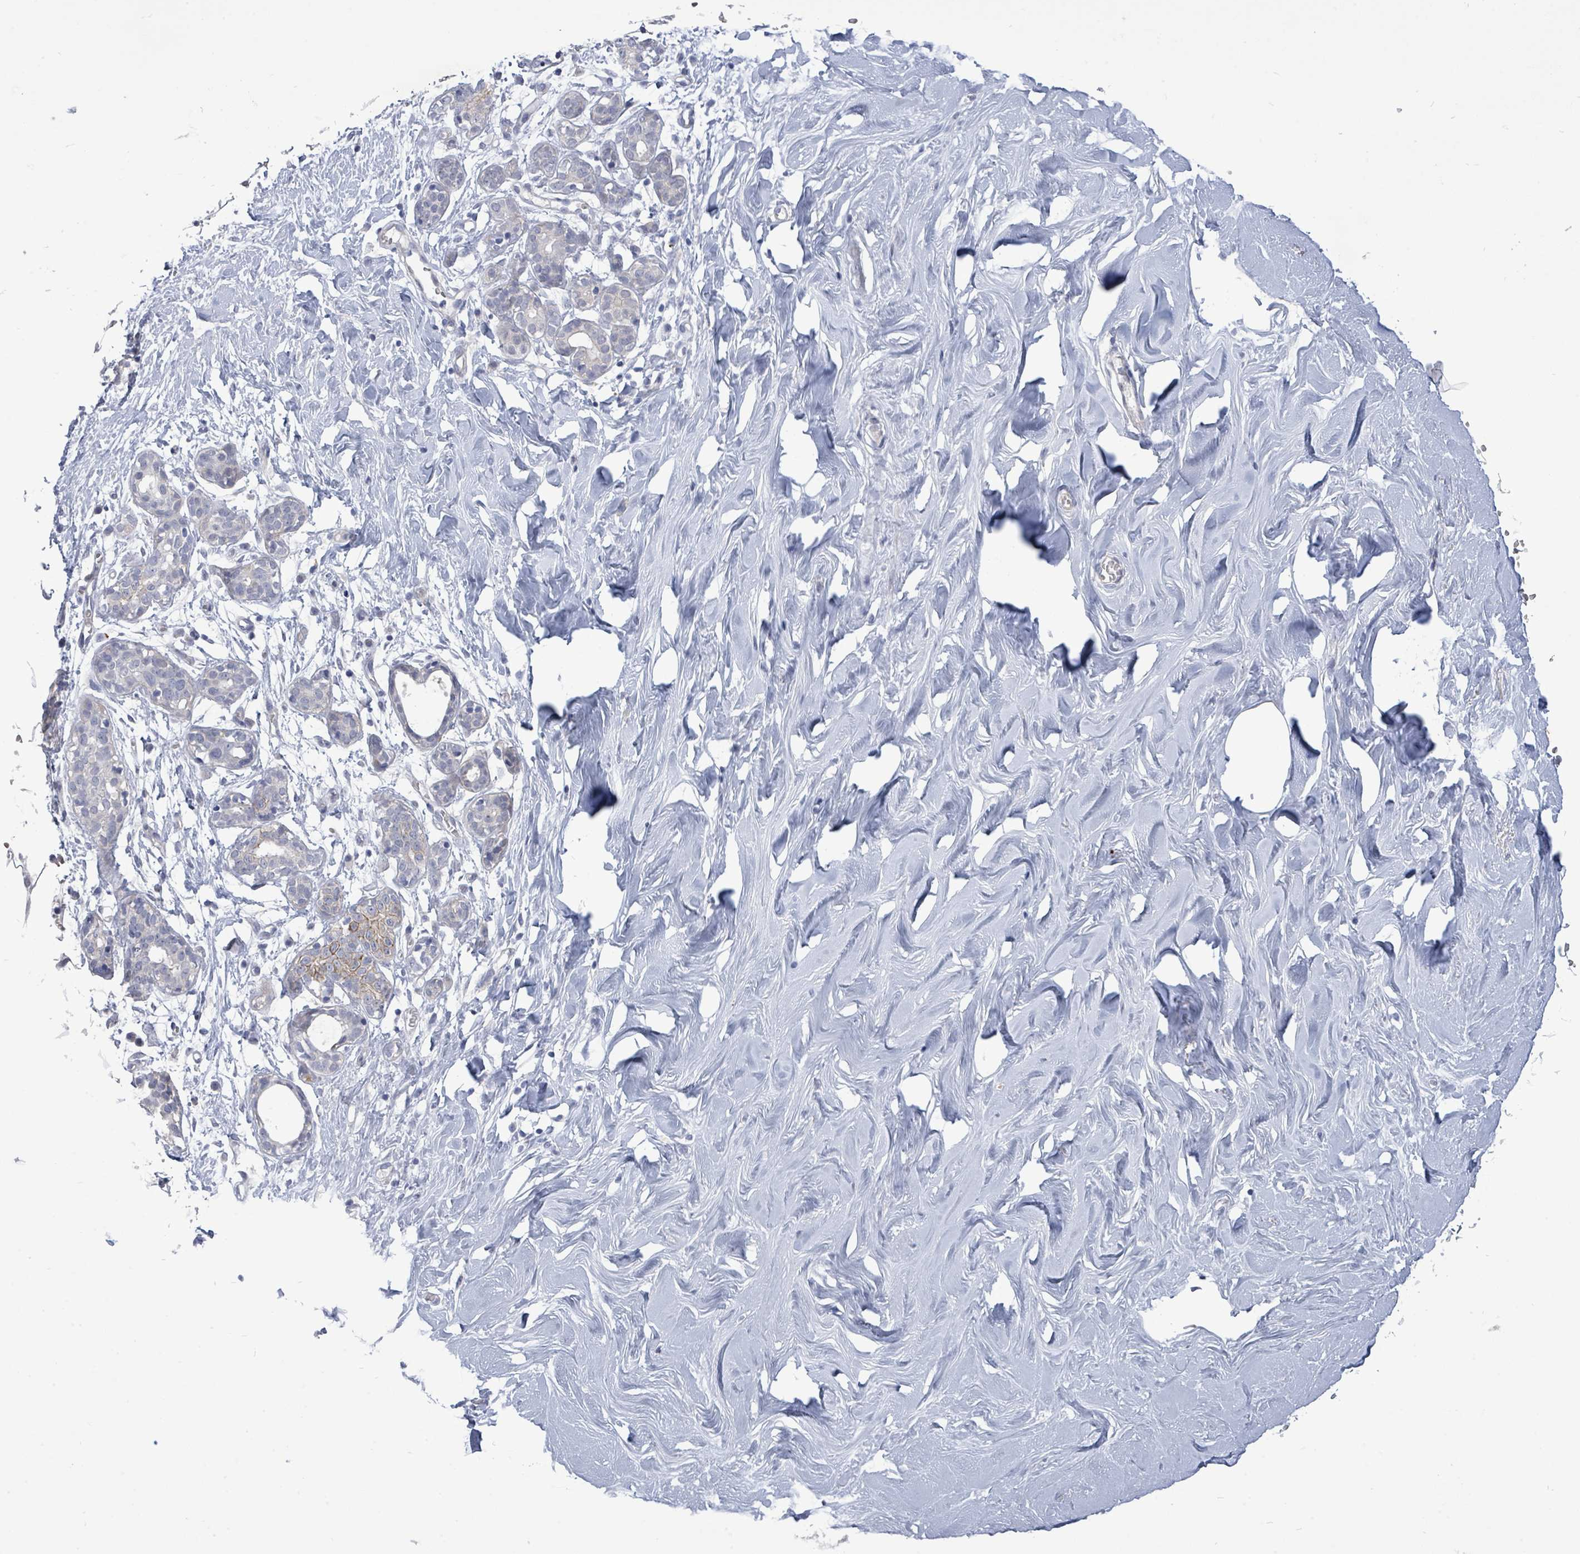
{"staining": {"intensity": "negative", "quantity": "none", "location": "none"}, "tissue": "breast", "cell_type": "Adipocytes", "image_type": "normal", "snomed": [{"axis": "morphology", "description": "Normal tissue, NOS"}, {"axis": "topography", "description": "Breast"}], "caption": "Adipocytes show no significant protein expression in benign breast.", "gene": "CT45A10", "patient": {"sex": "female", "age": 27}}